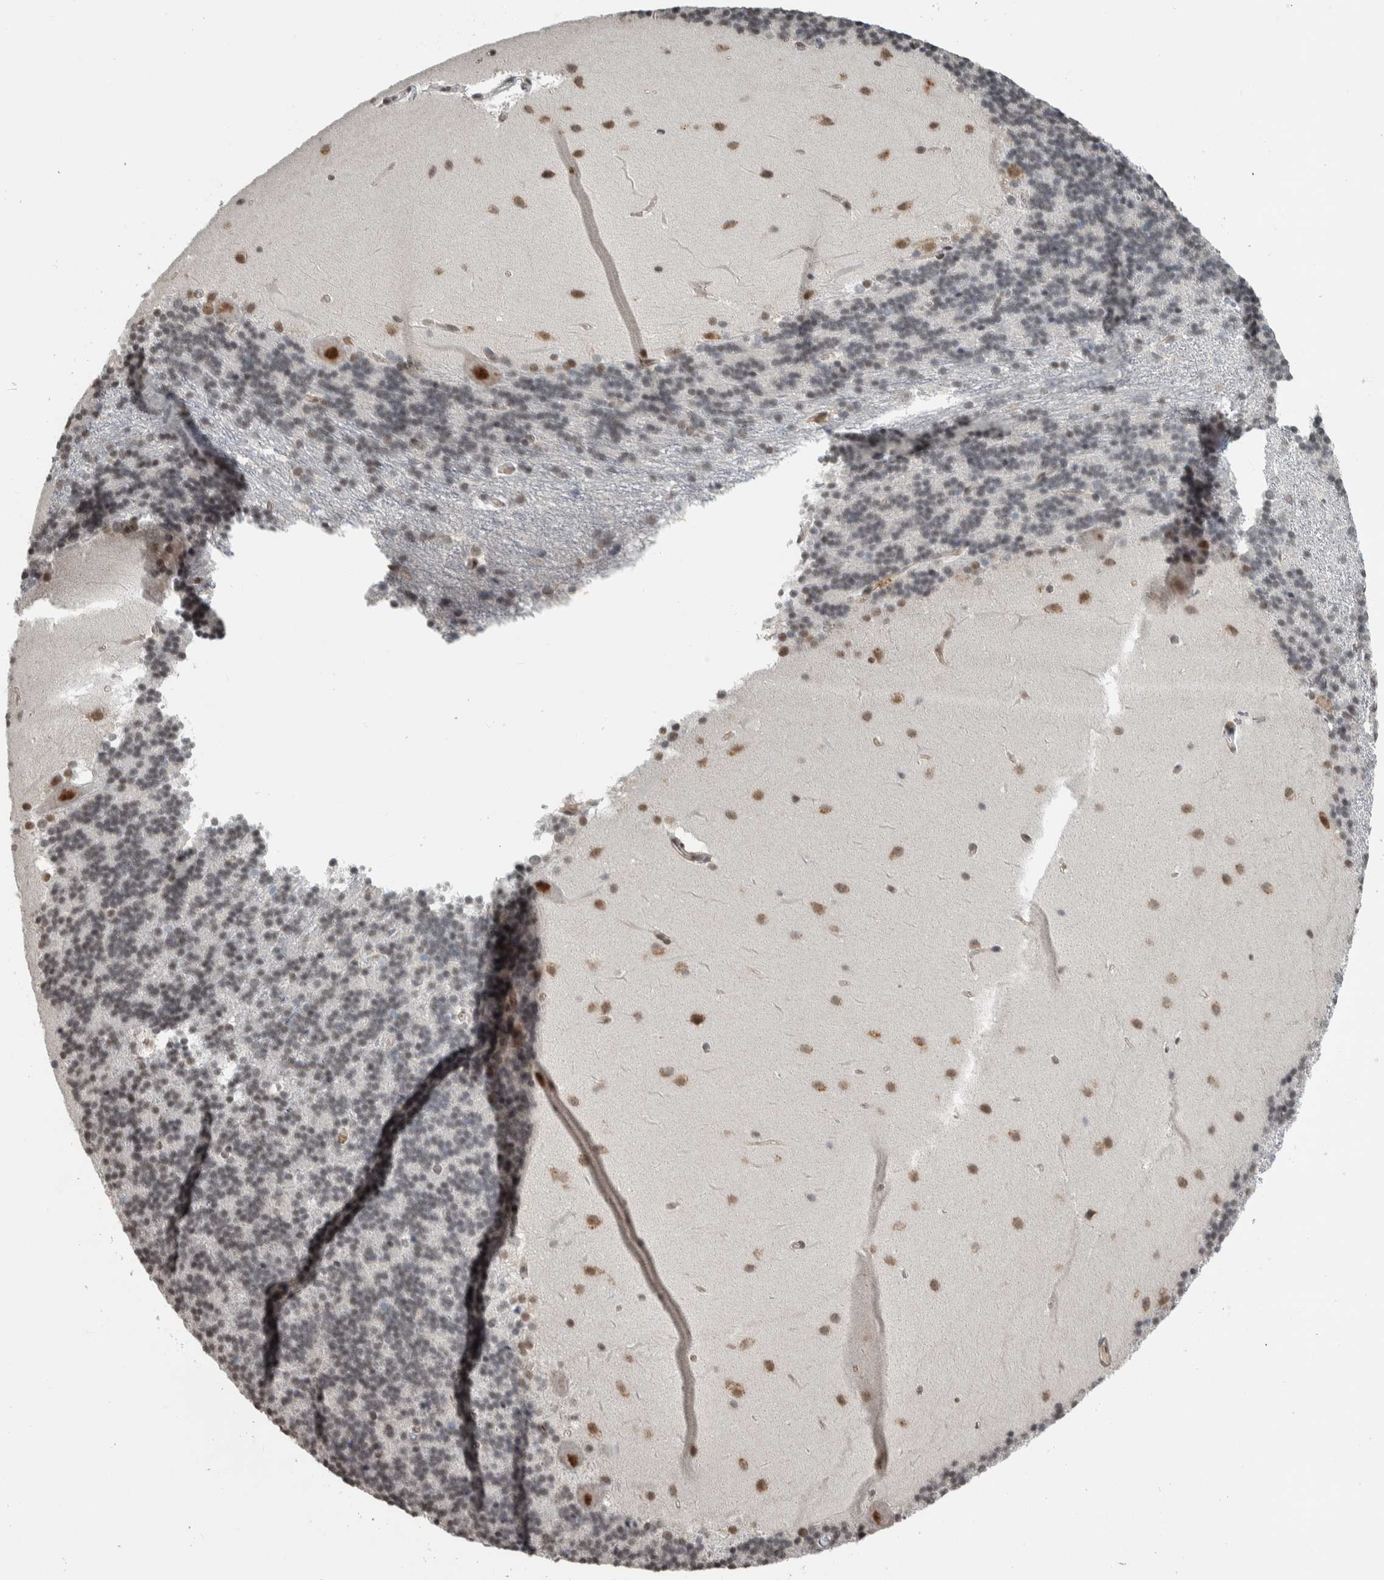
{"staining": {"intensity": "weak", "quantity": "<25%", "location": "nuclear"}, "tissue": "cerebellum", "cell_type": "Cells in granular layer", "image_type": "normal", "snomed": [{"axis": "morphology", "description": "Normal tissue, NOS"}, {"axis": "topography", "description": "Cerebellum"}], "caption": "Immunohistochemistry (IHC) of unremarkable human cerebellum demonstrates no positivity in cells in granular layer. (Brightfield microscopy of DAB immunohistochemistry (IHC) at high magnification).", "gene": "DDX42", "patient": {"sex": "female", "age": 19}}